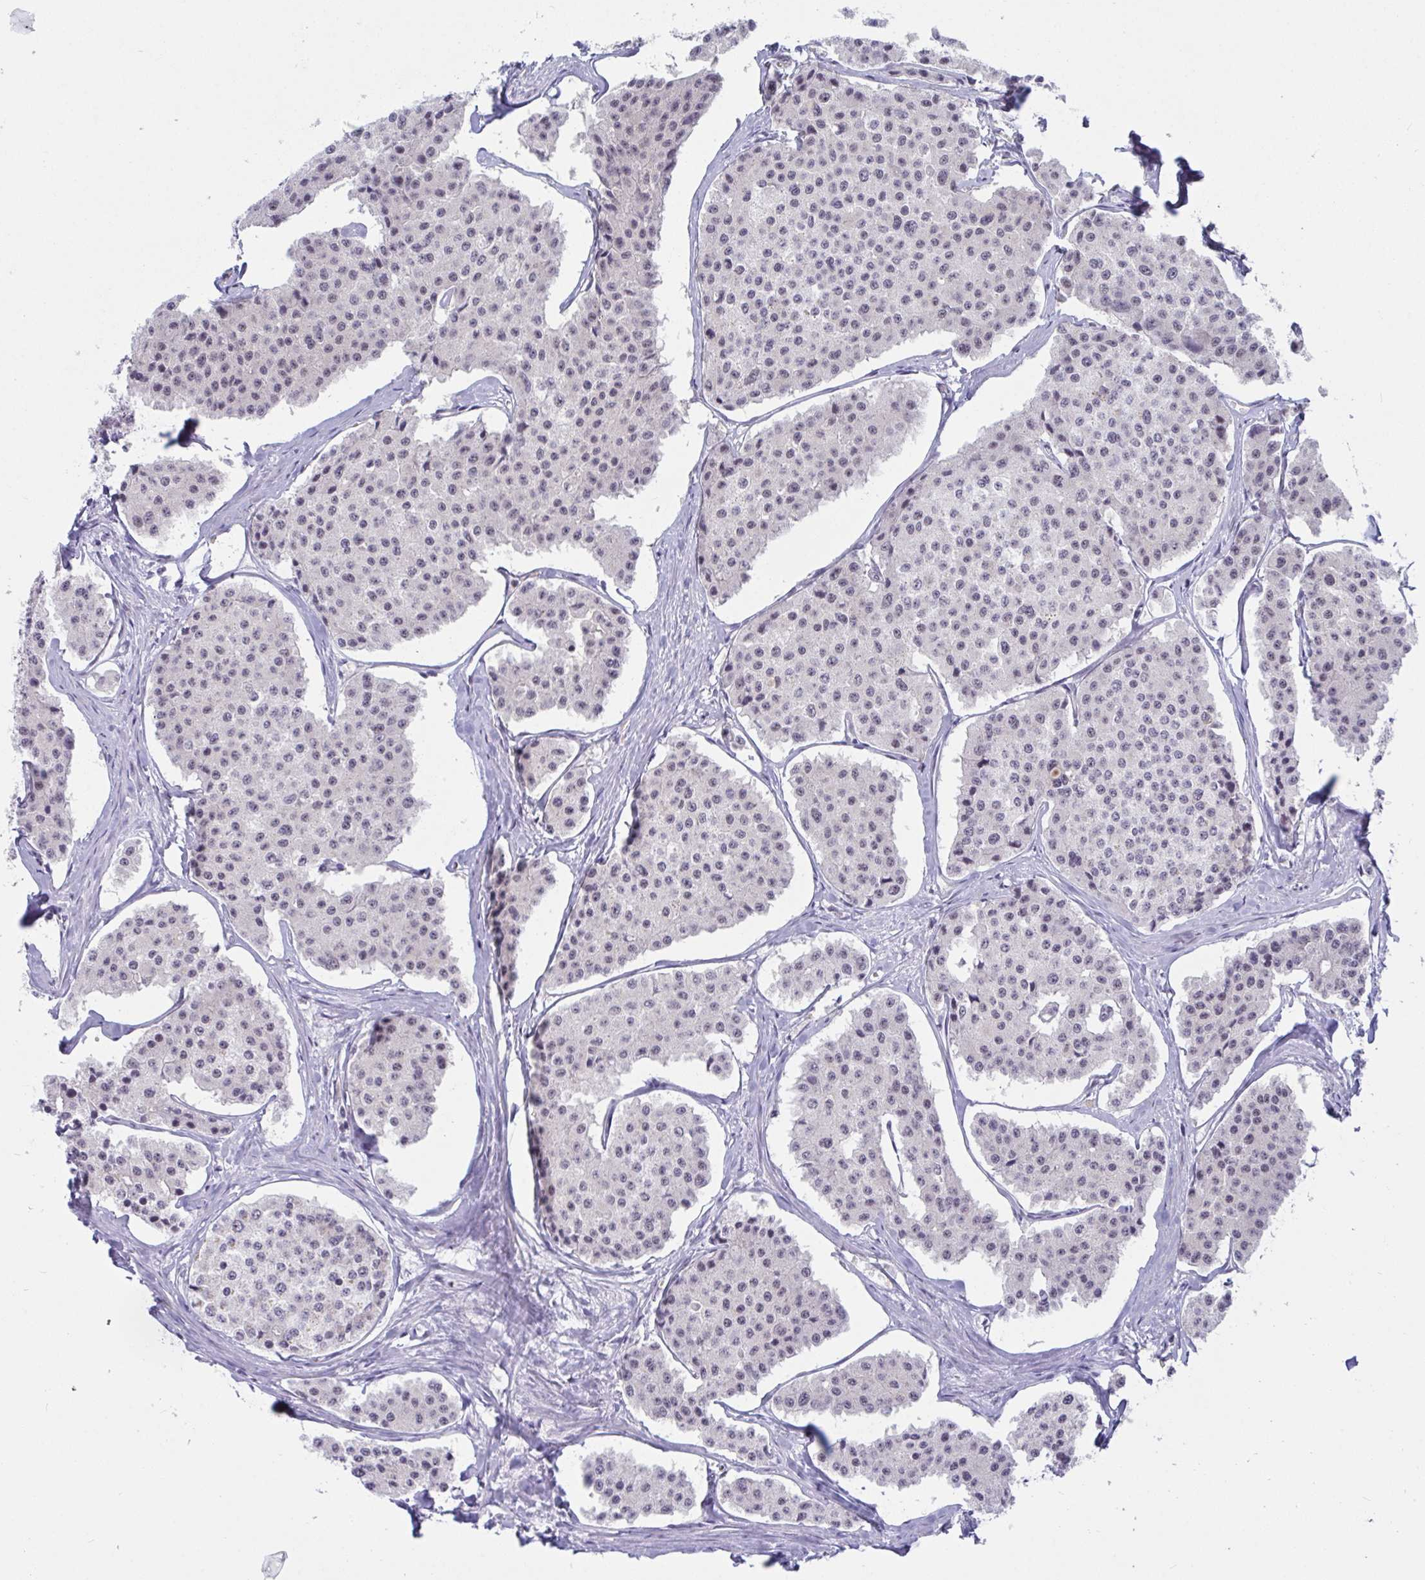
{"staining": {"intensity": "negative", "quantity": "none", "location": "none"}, "tissue": "carcinoid", "cell_type": "Tumor cells", "image_type": "cancer", "snomed": [{"axis": "morphology", "description": "Carcinoid, malignant, NOS"}, {"axis": "topography", "description": "Small intestine"}], "caption": "There is no significant staining in tumor cells of carcinoid. The staining was performed using DAB (3,3'-diaminobenzidine) to visualize the protein expression in brown, while the nuclei were stained in blue with hematoxylin (Magnification: 20x).", "gene": "PRR14", "patient": {"sex": "female", "age": 65}}